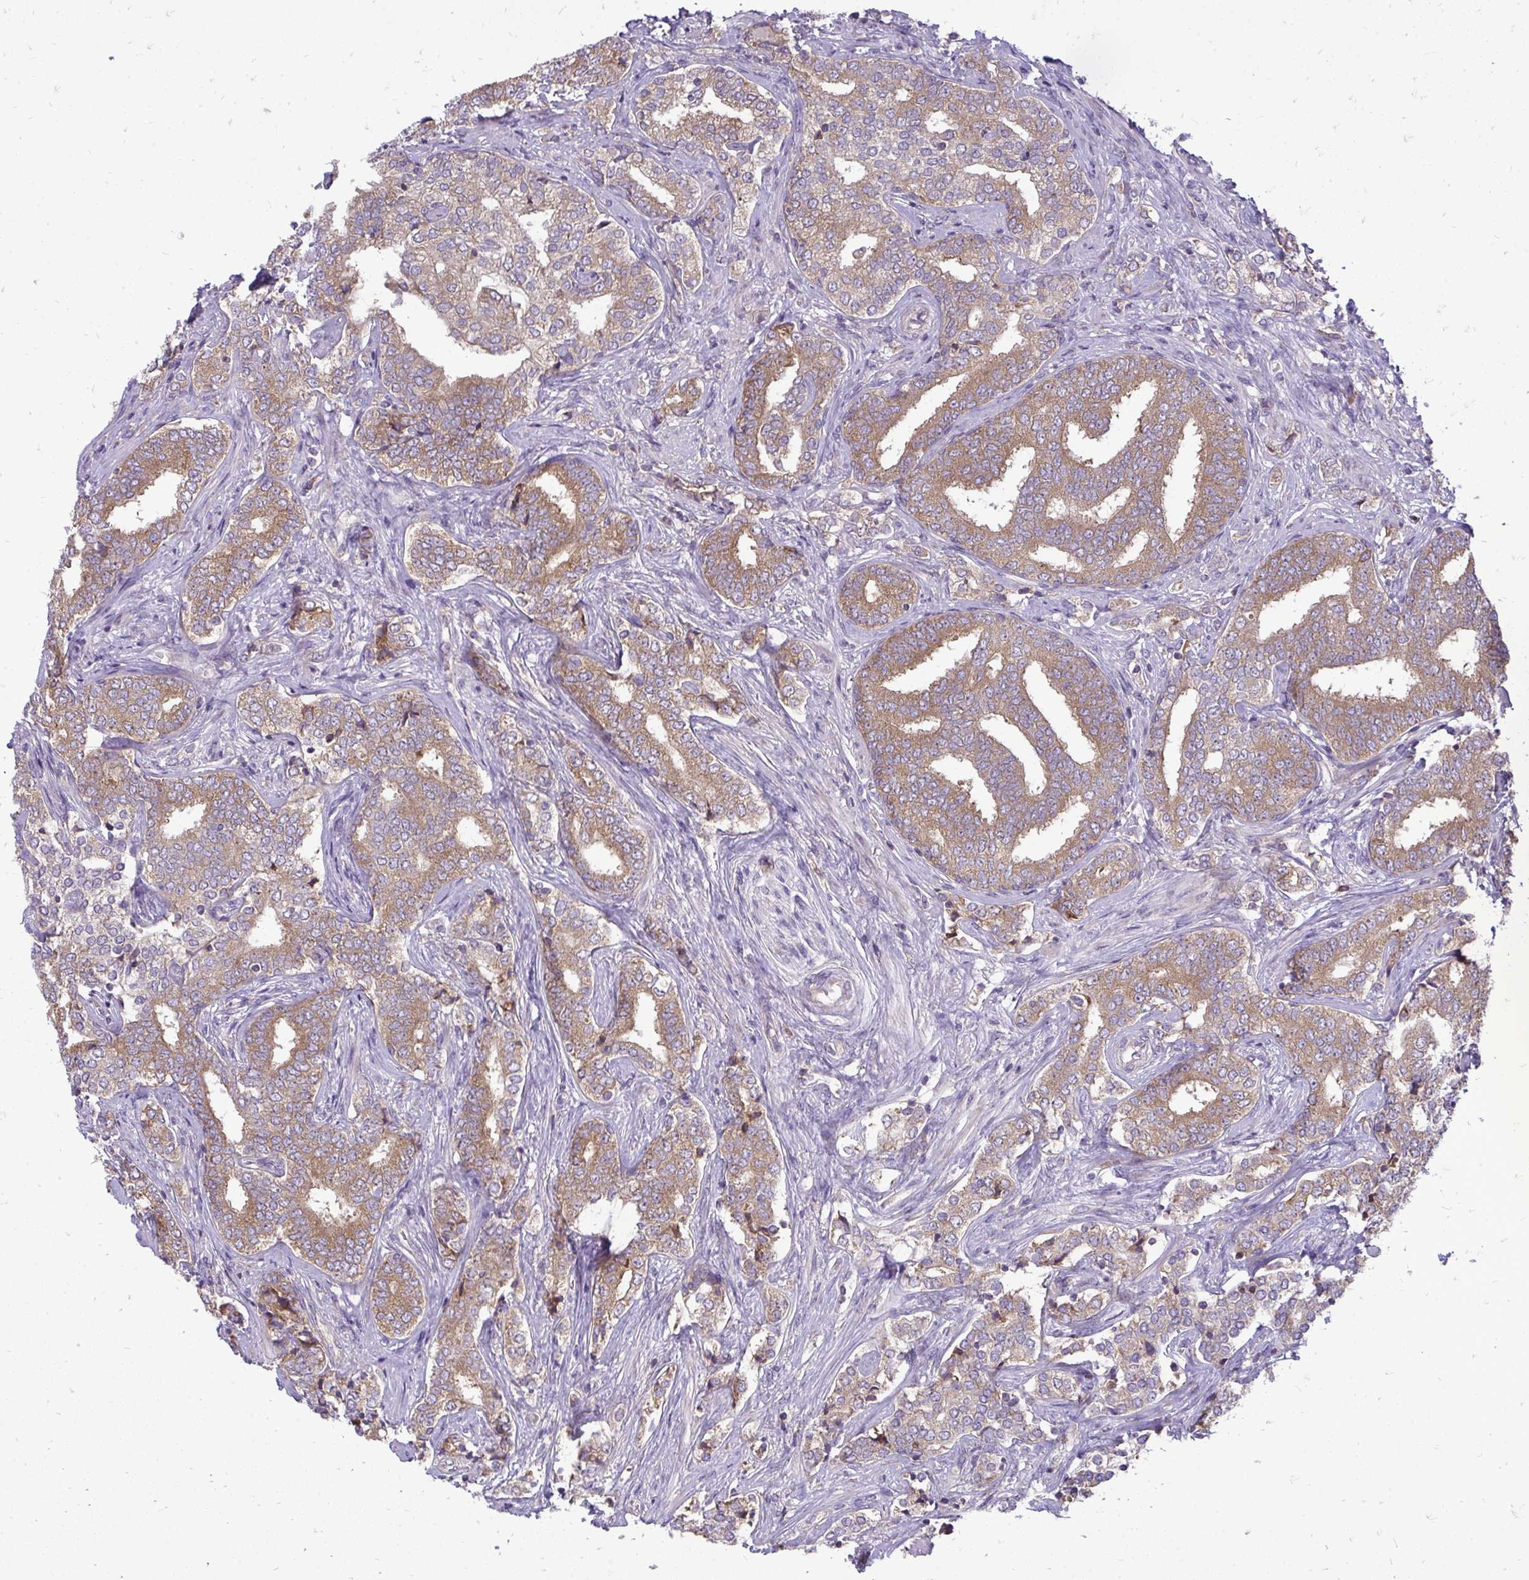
{"staining": {"intensity": "moderate", "quantity": ">75%", "location": "cytoplasmic/membranous"}, "tissue": "prostate cancer", "cell_type": "Tumor cells", "image_type": "cancer", "snomed": [{"axis": "morphology", "description": "Adenocarcinoma, High grade"}, {"axis": "topography", "description": "Prostate"}], "caption": "Approximately >75% of tumor cells in human adenocarcinoma (high-grade) (prostate) demonstrate moderate cytoplasmic/membranous protein expression as visualized by brown immunohistochemical staining.", "gene": "RPLP2", "patient": {"sex": "male", "age": 72}}